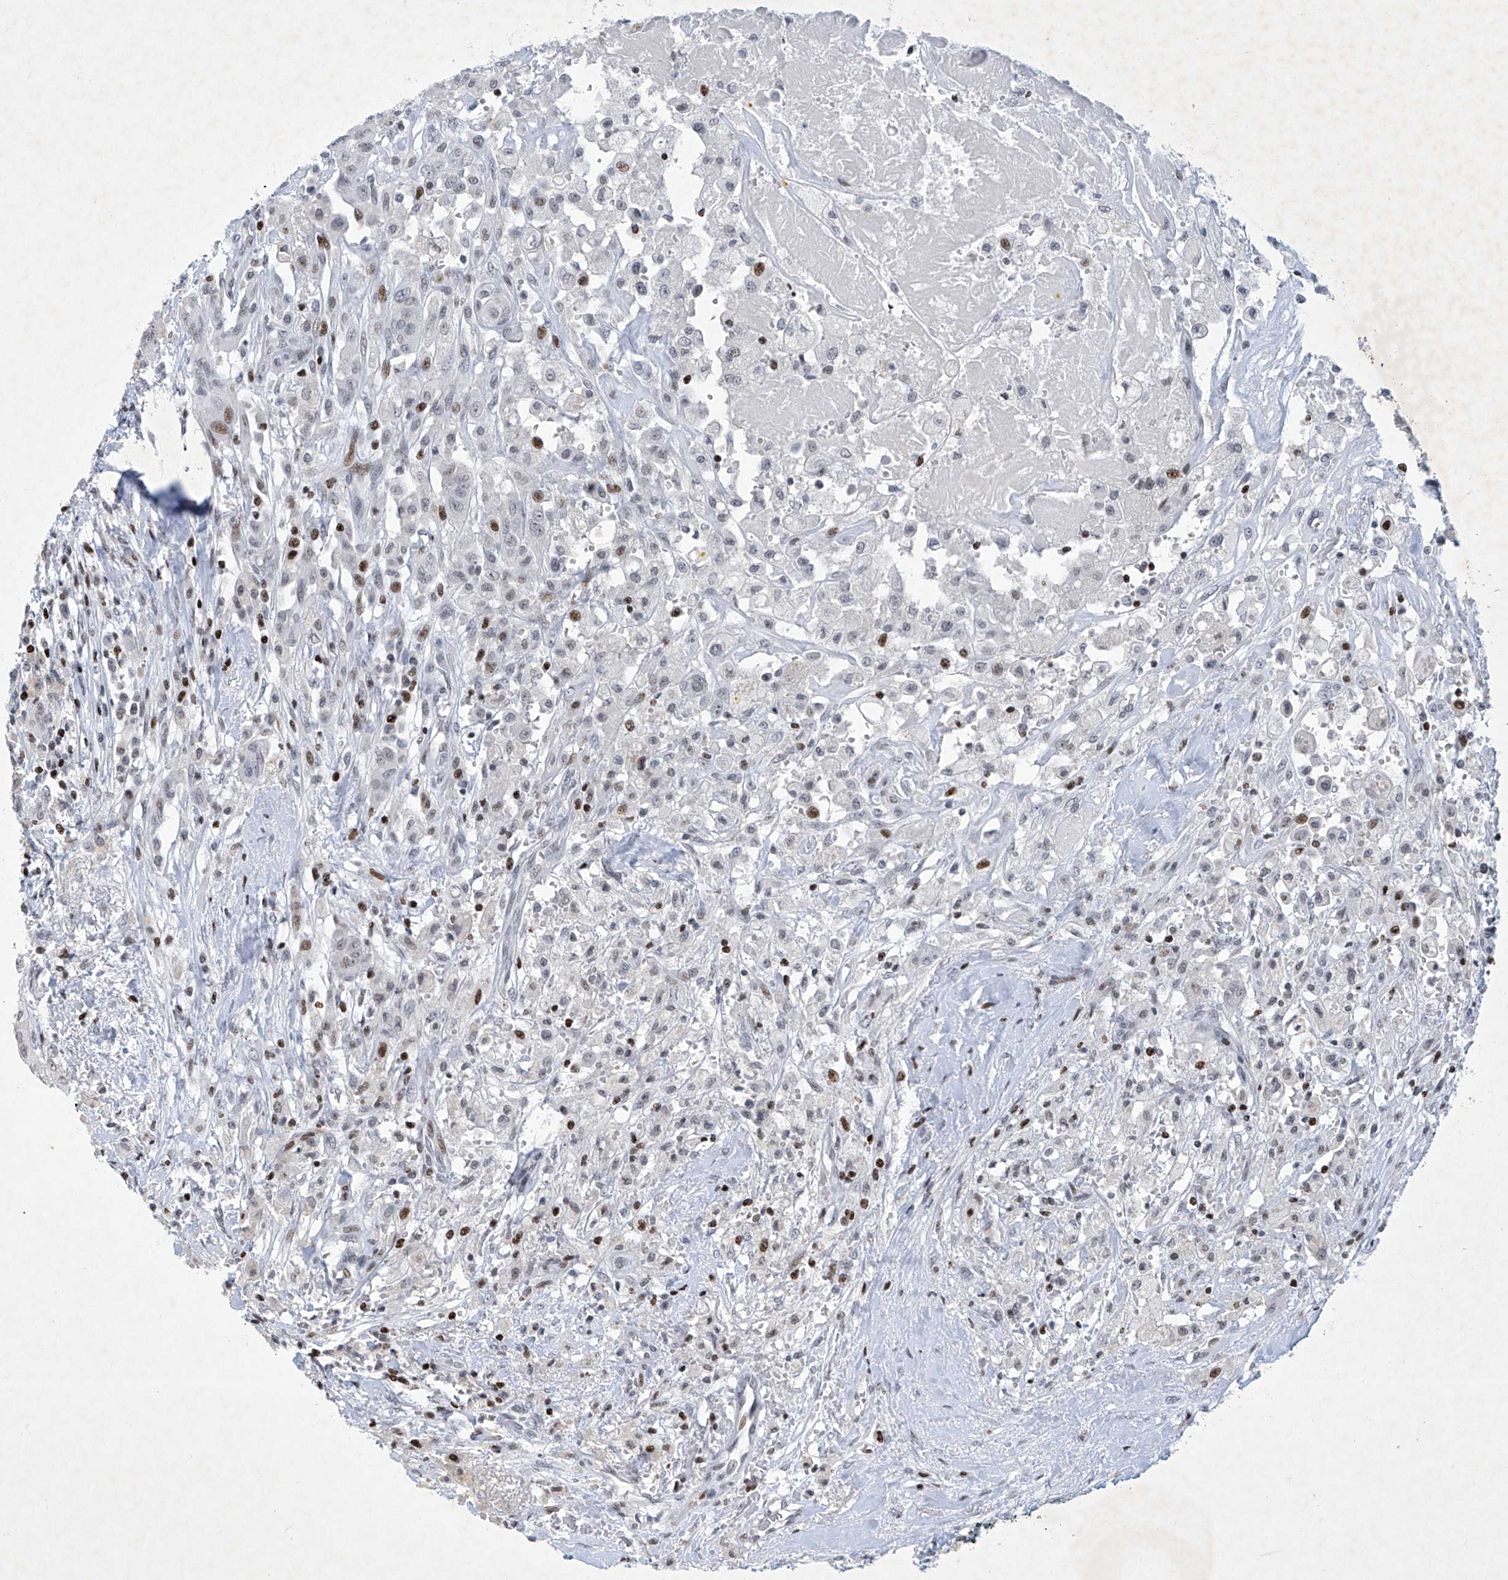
{"staining": {"intensity": "weak", "quantity": "25%-75%", "location": "nuclear"}, "tissue": "thyroid cancer", "cell_type": "Tumor cells", "image_type": "cancer", "snomed": [{"axis": "morphology", "description": "Papillary adenocarcinoma, NOS"}, {"axis": "topography", "description": "Thyroid gland"}], "caption": "Immunohistochemistry photomicrograph of human papillary adenocarcinoma (thyroid) stained for a protein (brown), which shows low levels of weak nuclear staining in about 25%-75% of tumor cells.", "gene": "RFX7", "patient": {"sex": "female", "age": 59}}